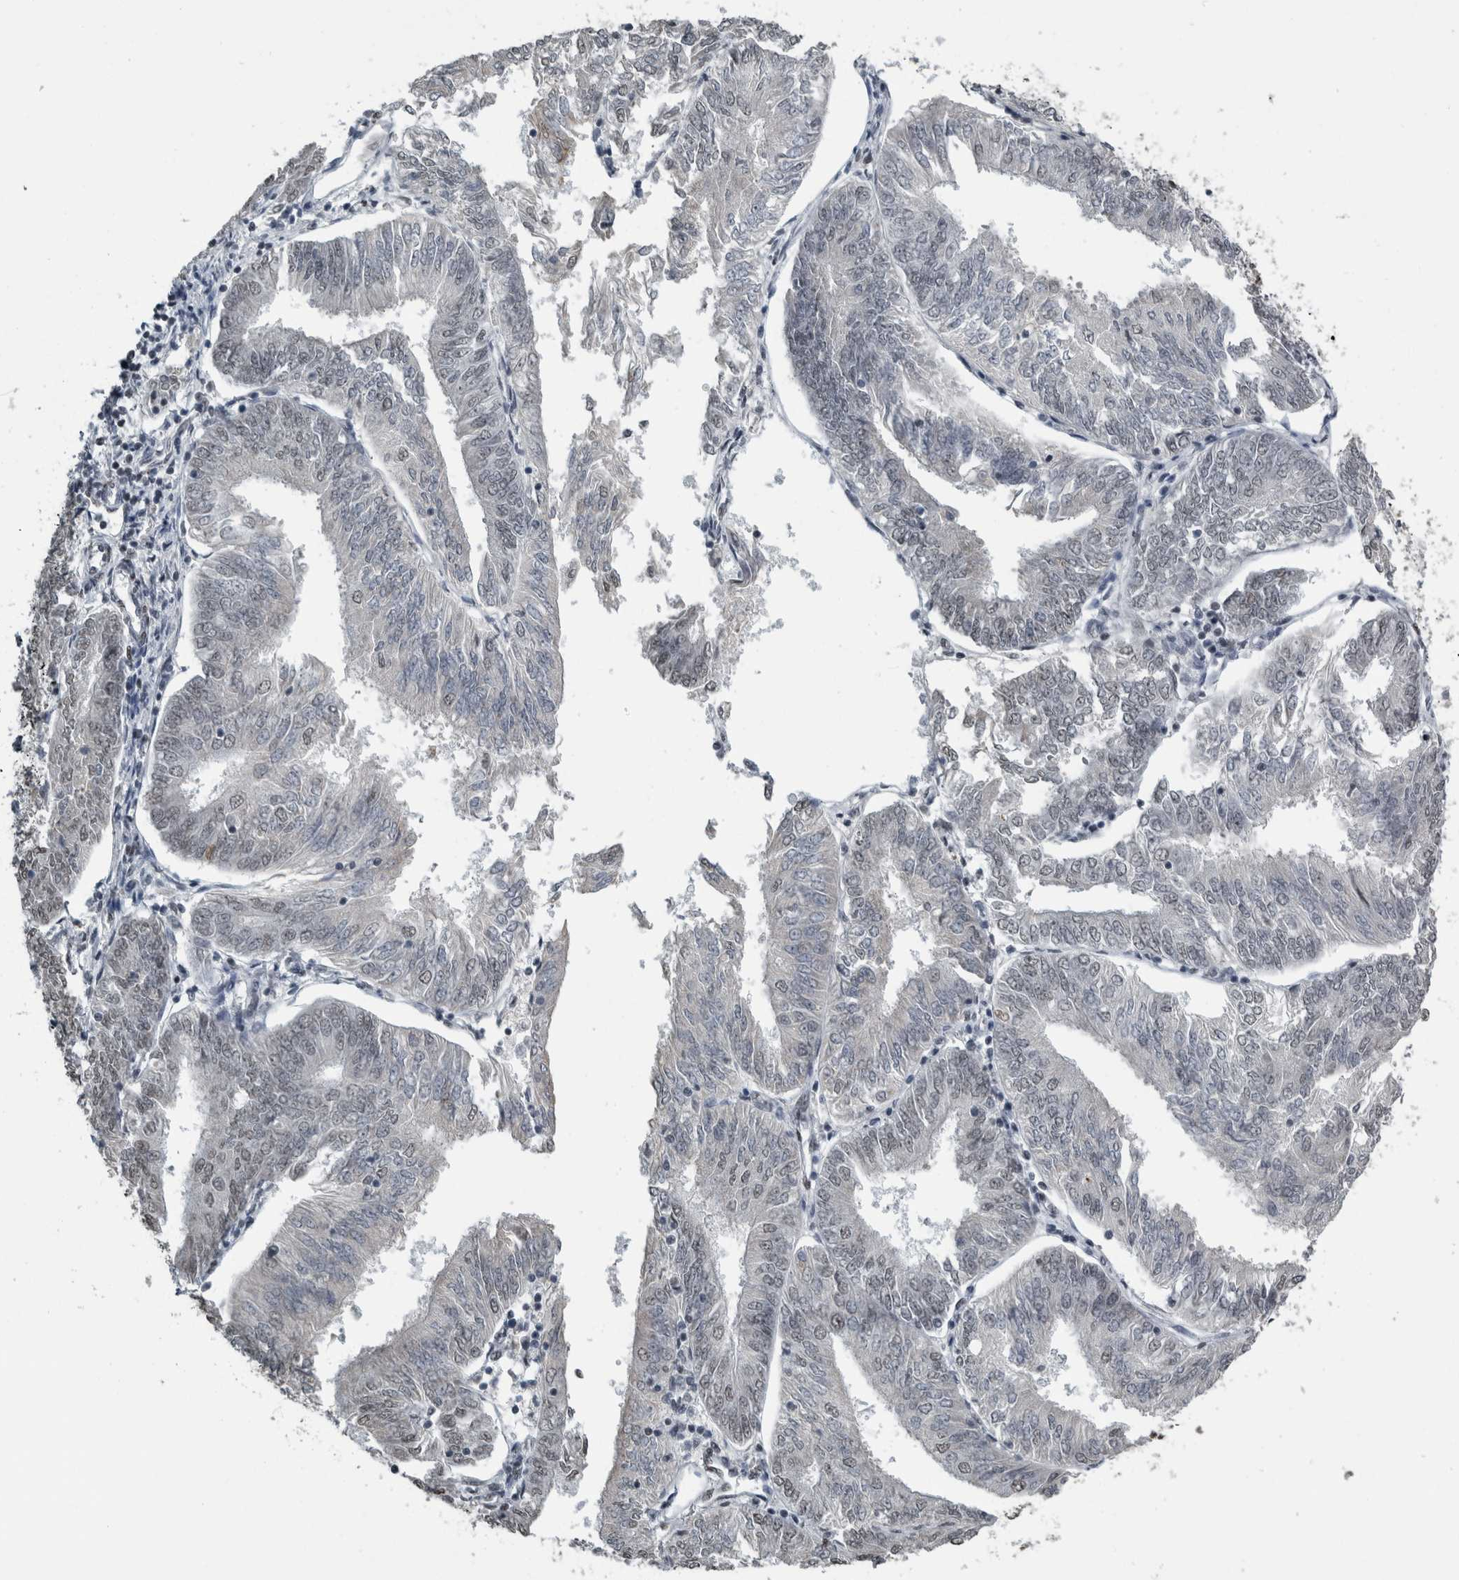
{"staining": {"intensity": "weak", "quantity": "<25%", "location": "nuclear"}, "tissue": "endometrial cancer", "cell_type": "Tumor cells", "image_type": "cancer", "snomed": [{"axis": "morphology", "description": "Adenocarcinoma, NOS"}, {"axis": "topography", "description": "Endometrium"}], "caption": "Immunohistochemistry of human endometrial adenocarcinoma displays no staining in tumor cells.", "gene": "TGS1", "patient": {"sex": "female", "age": 58}}